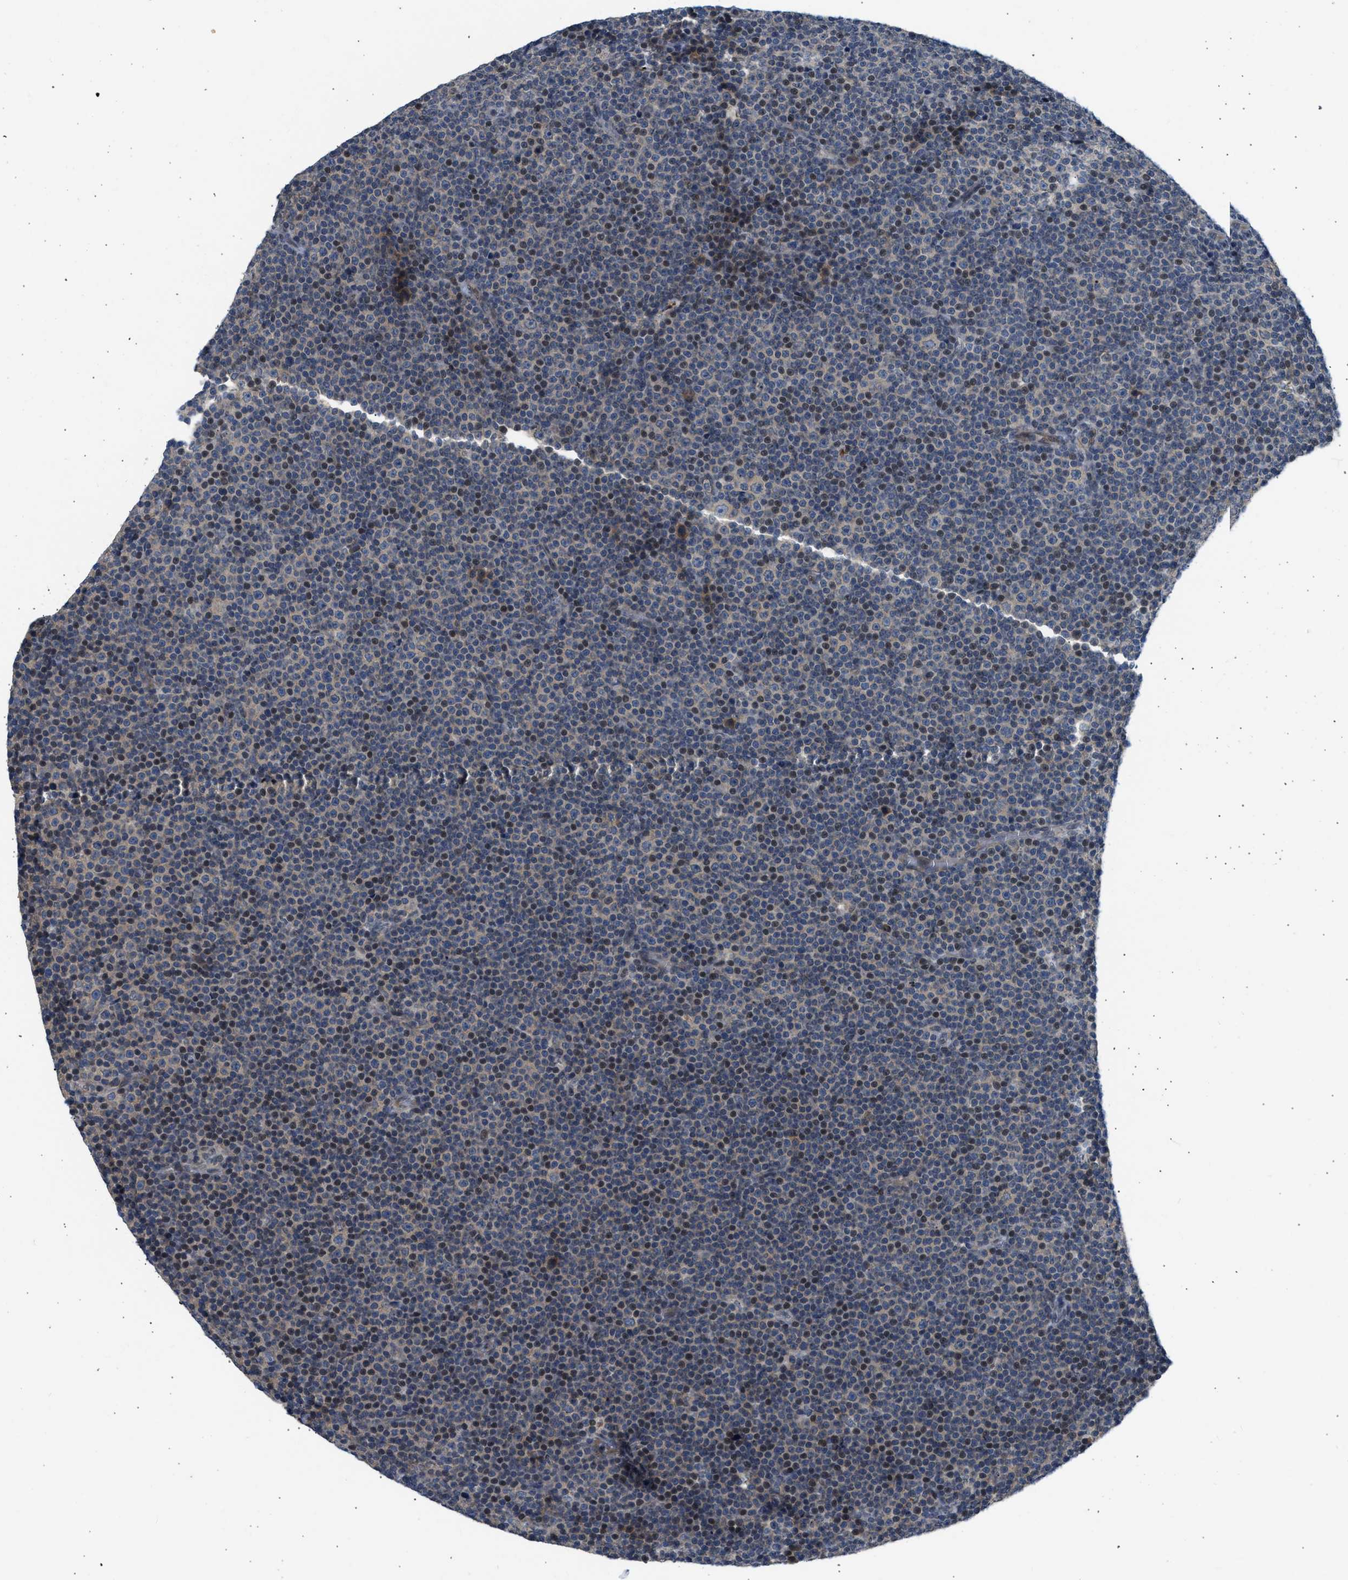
{"staining": {"intensity": "negative", "quantity": "none", "location": "none"}, "tissue": "lymphoma", "cell_type": "Tumor cells", "image_type": "cancer", "snomed": [{"axis": "morphology", "description": "Malignant lymphoma, non-Hodgkin's type, Low grade"}, {"axis": "topography", "description": "Lymph node"}], "caption": "This micrograph is of lymphoma stained with immunohistochemistry to label a protein in brown with the nuclei are counter-stained blue. There is no positivity in tumor cells.", "gene": "OLIG3", "patient": {"sex": "female", "age": 67}}